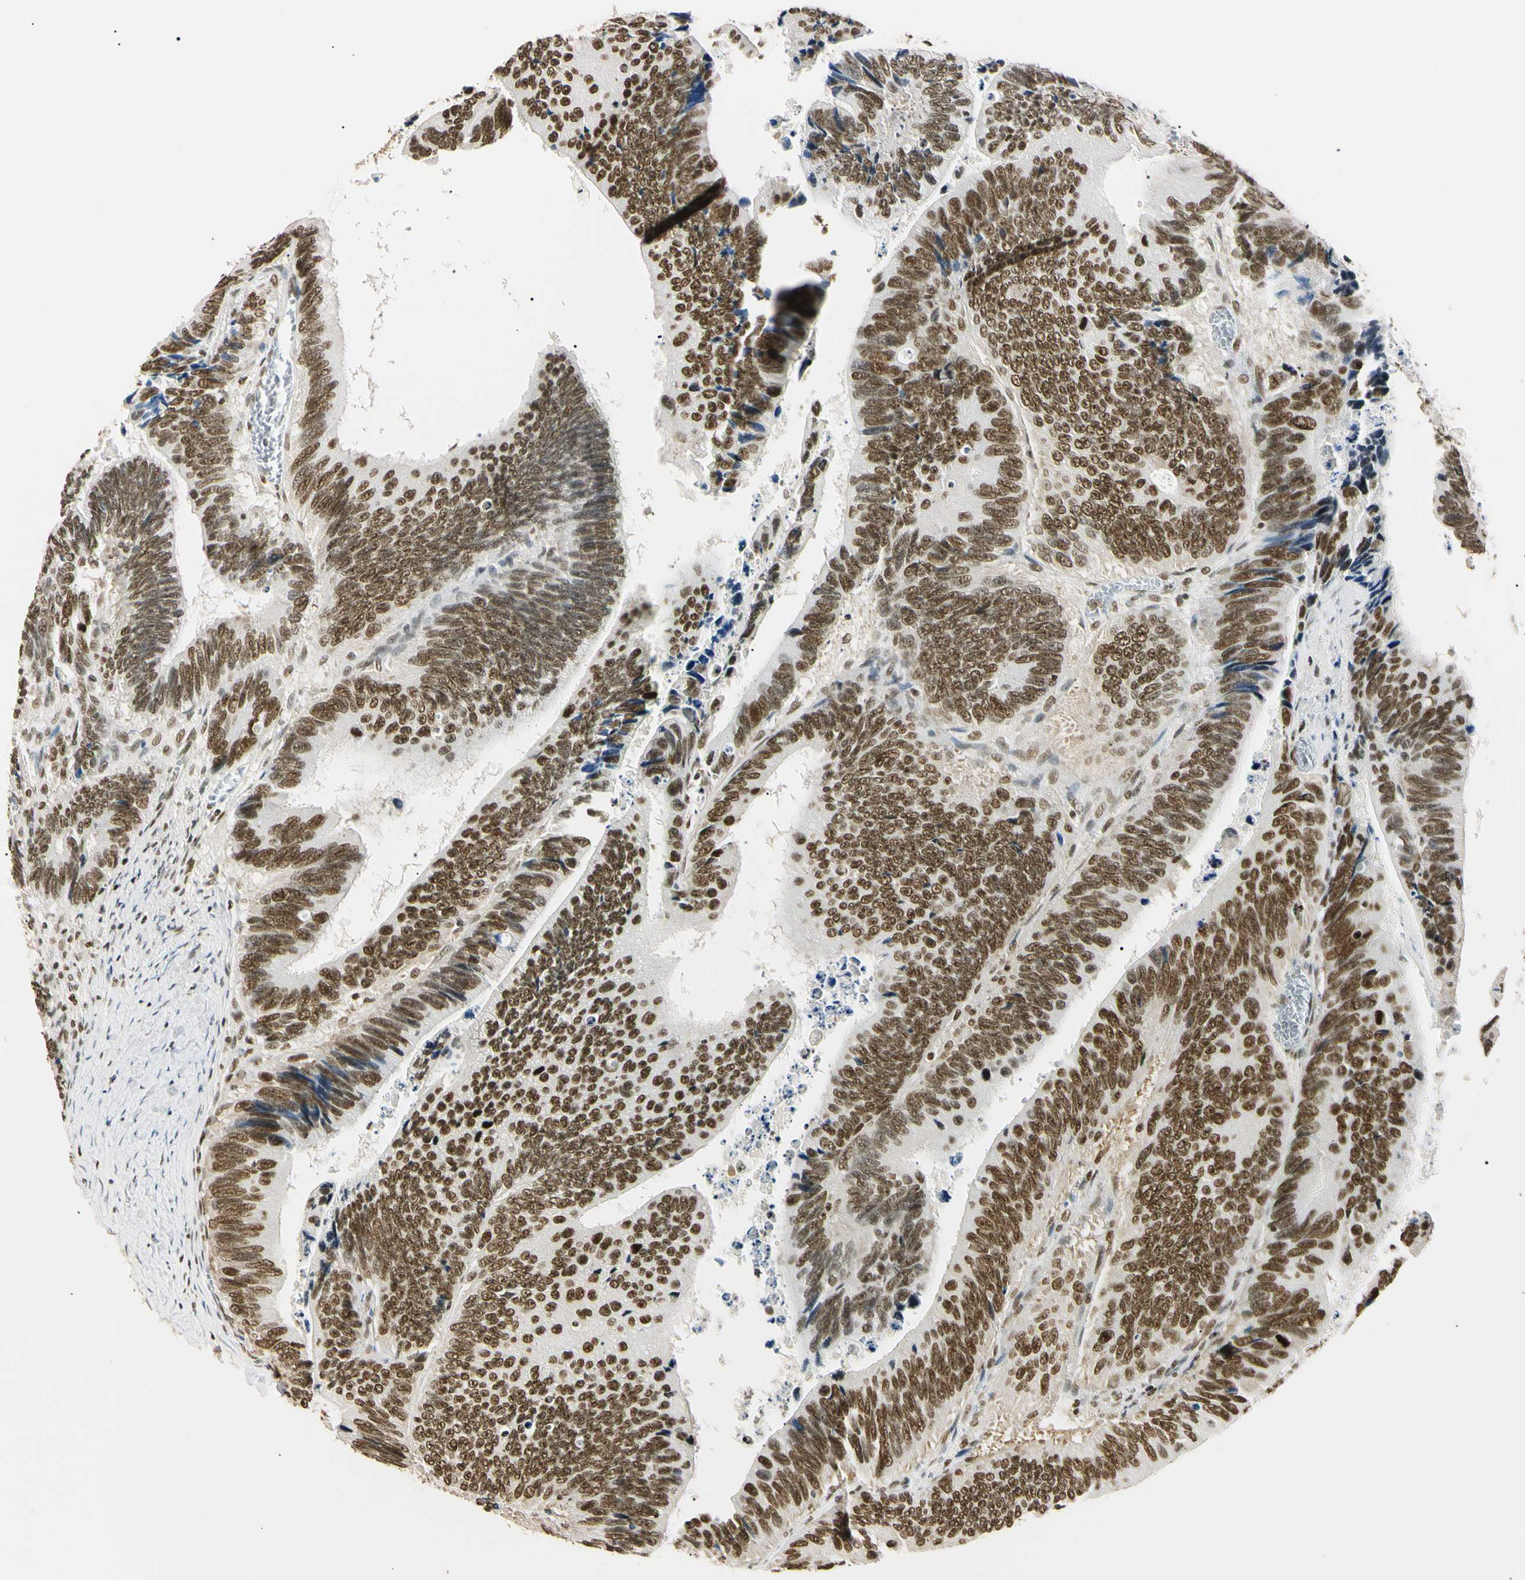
{"staining": {"intensity": "strong", "quantity": ">75%", "location": "nuclear"}, "tissue": "colorectal cancer", "cell_type": "Tumor cells", "image_type": "cancer", "snomed": [{"axis": "morphology", "description": "Adenocarcinoma, NOS"}, {"axis": "topography", "description": "Colon"}], "caption": "The photomicrograph reveals staining of colorectal cancer (adenocarcinoma), revealing strong nuclear protein positivity (brown color) within tumor cells.", "gene": "SMARCA5", "patient": {"sex": "male", "age": 72}}